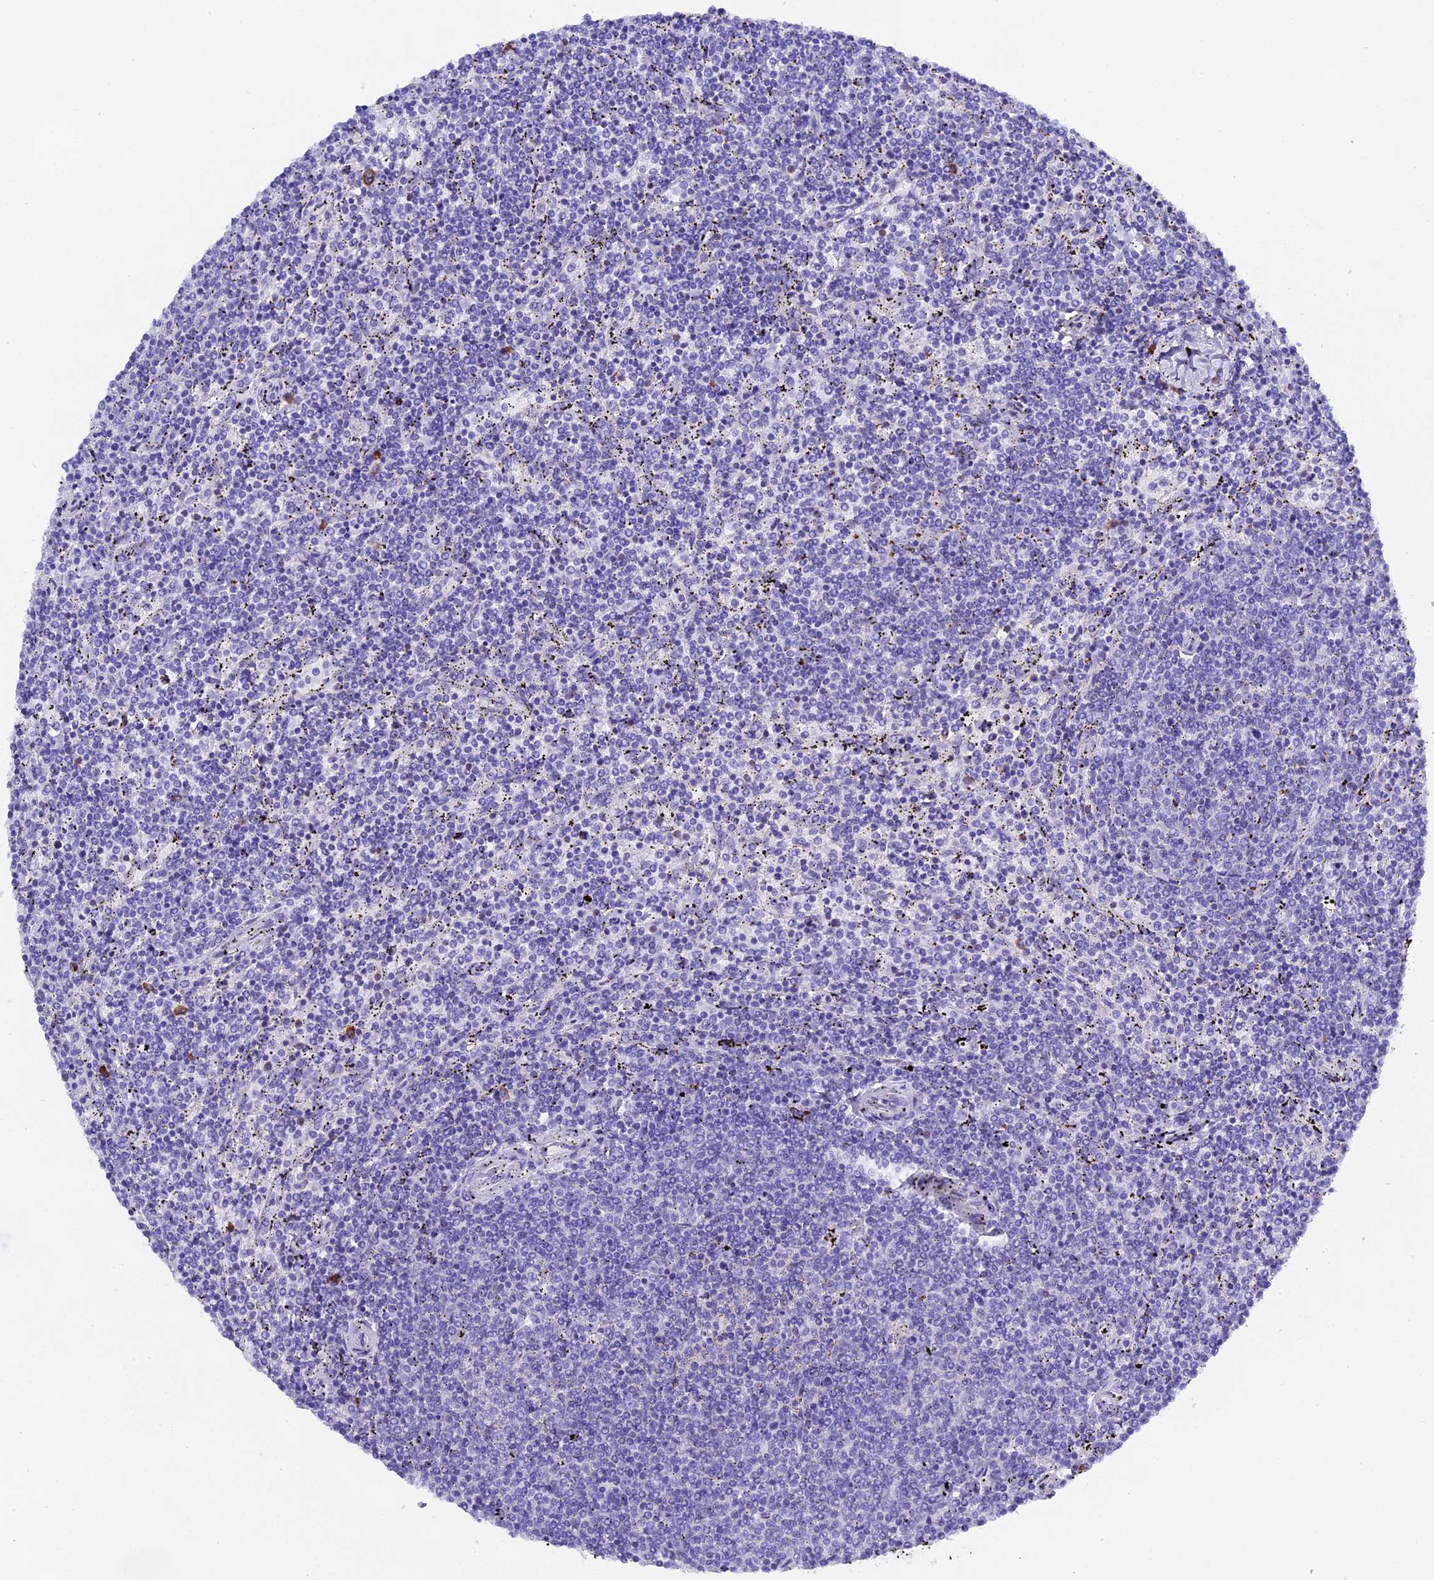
{"staining": {"intensity": "negative", "quantity": "none", "location": "none"}, "tissue": "lymphoma", "cell_type": "Tumor cells", "image_type": "cancer", "snomed": [{"axis": "morphology", "description": "Malignant lymphoma, non-Hodgkin's type, Low grade"}, {"axis": "topography", "description": "Spleen"}], "caption": "The IHC histopathology image has no significant expression in tumor cells of lymphoma tissue. Nuclei are stained in blue.", "gene": "FKBP11", "patient": {"sex": "female", "age": 50}}